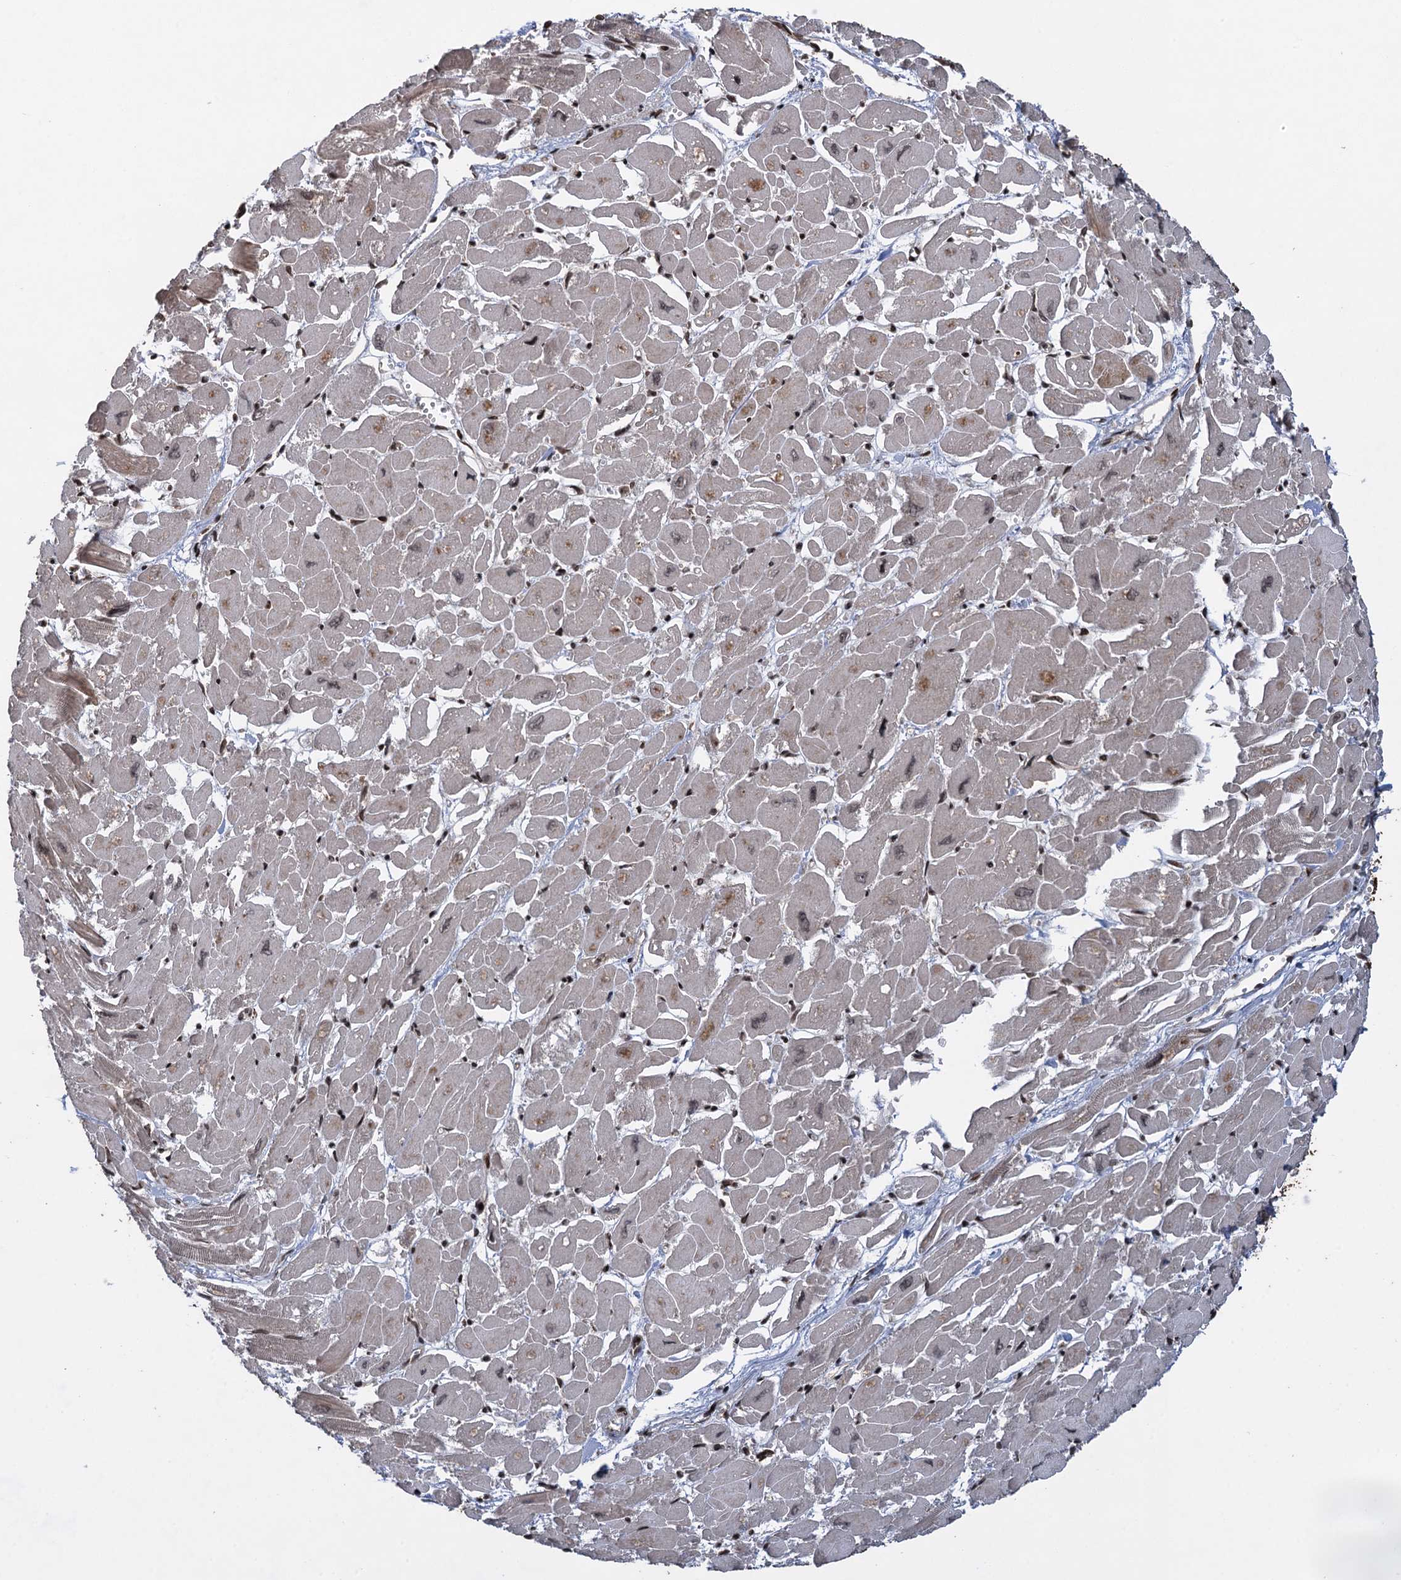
{"staining": {"intensity": "moderate", "quantity": "25%-75%", "location": "nuclear"}, "tissue": "heart muscle", "cell_type": "Cardiomyocytes", "image_type": "normal", "snomed": [{"axis": "morphology", "description": "Normal tissue, NOS"}, {"axis": "topography", "description": "Heart"}], "caption": "A brown stain labels moderate nuclear positivity of a protein in cardiomyocytes of benign heart muscle. (brown staining indicates protein expression, while blue staining denotes nuclei).", "gene": "ZNF169", "patient": {"sex": "male", "age": 54}}